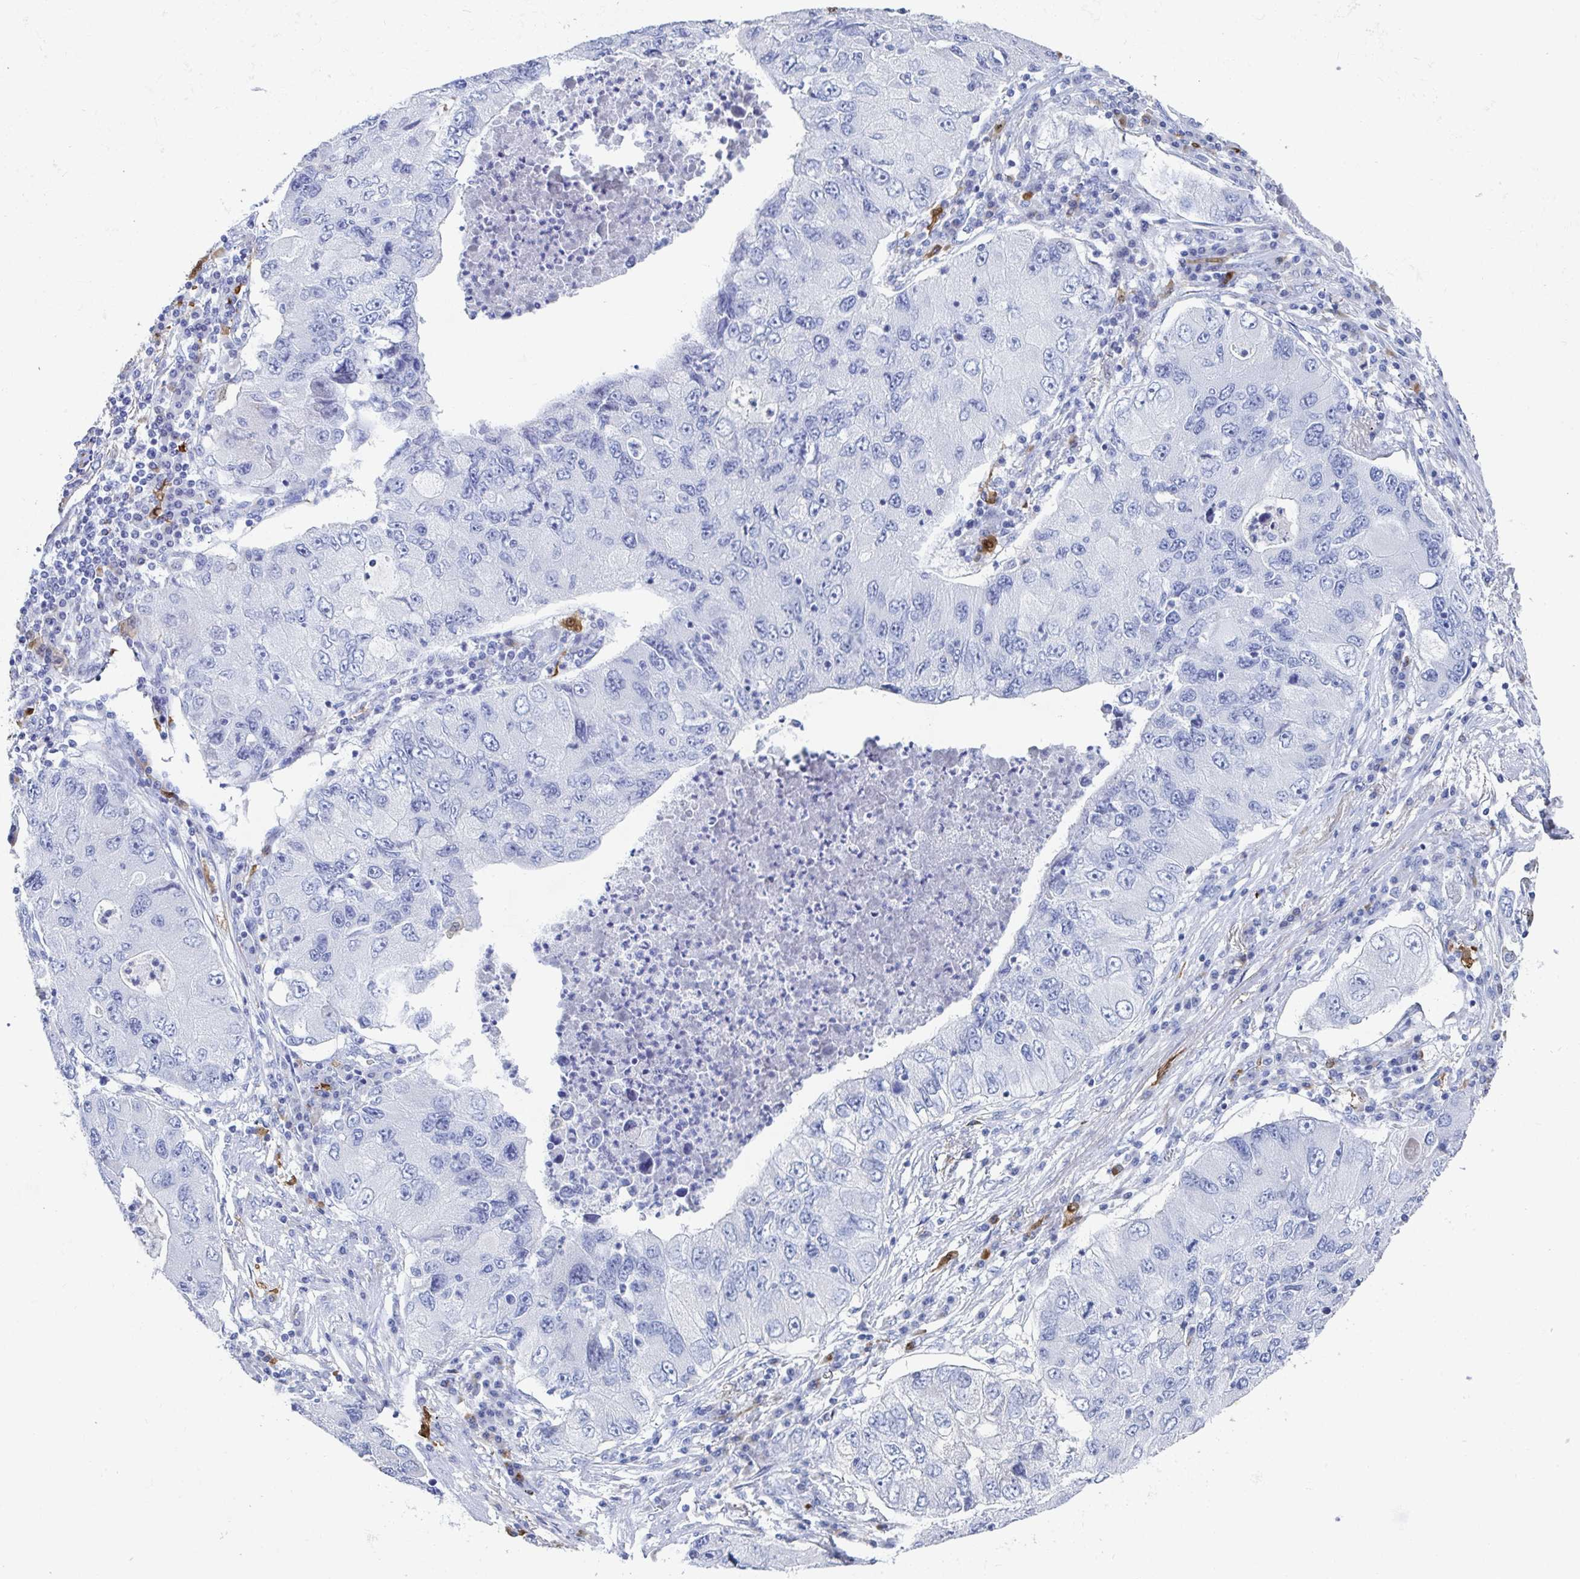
{"staining": {"intensity": "negative", "quantity": "none", "location": "none"}, "tissue": "lung cancer", "cell_type": "Tumor cells", "image_type": "cancer", "snomed": [{"axis": "morphology", "description": "Adenocarcinoma, NOS"}, {"axis": "morphology", "description": "Adenocarcinoma, metastatic, NOS"}, {"axis": "topography", "description": "Lymph node"}, {"axis": "topography", "description": "Lung"}], "caption": "Immunohistochemistry (IHC) micrograph of human lung cancer (metastatic adenocarcinoma) stained for a protein (brown), which reveals no staining in tumor cells.", "gene": "OR2A4", "patient": {"sex": "female", "age": 54}}